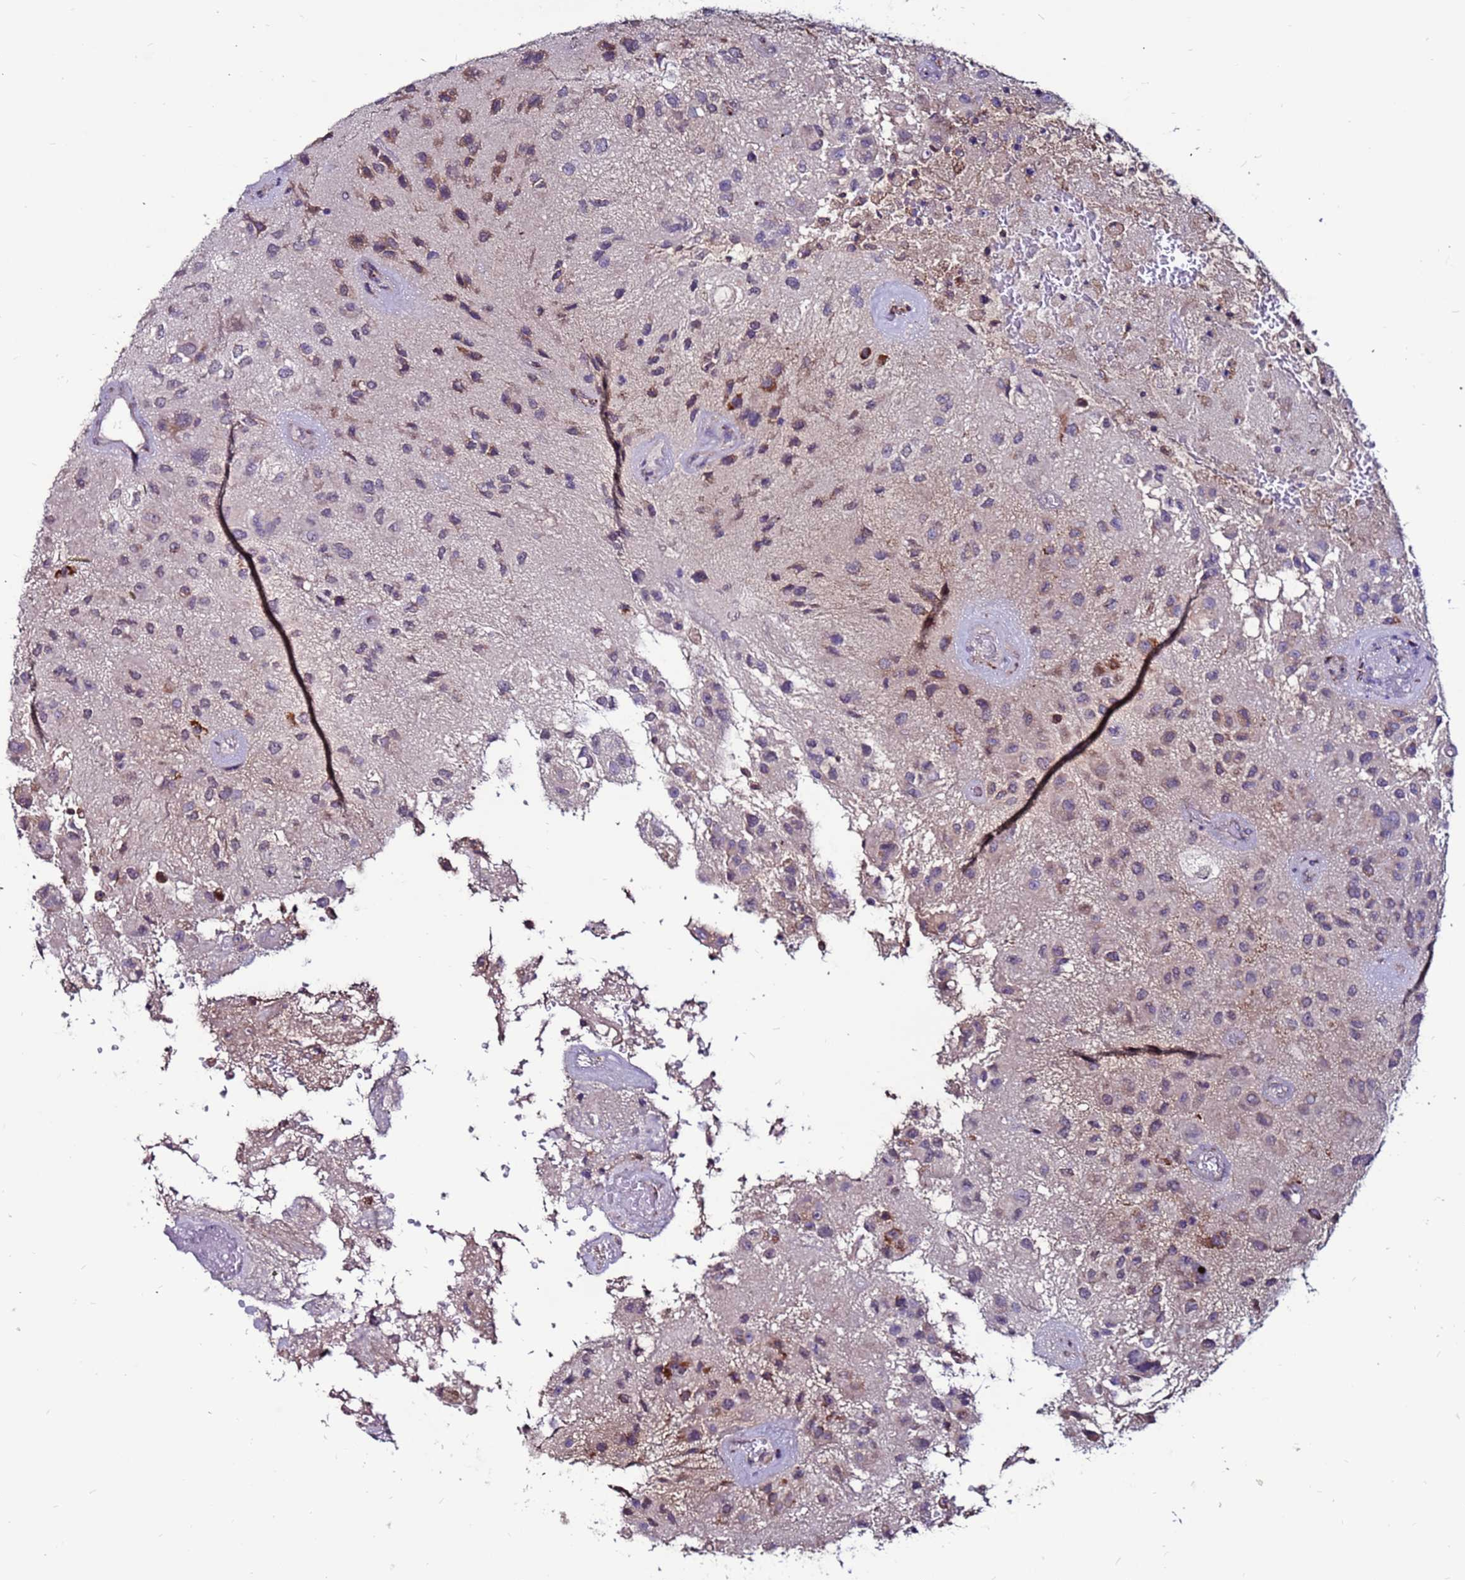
{"staining": {"intensity": "weak", "quantity": ">75%", "location": "cytoplasmic/membranous"}, "tissue": "glioma", "cell_type": "Tumor cells", "image_type": "cancer", "snomed": [{"axis": "morphology", "description": "Glioma, malignant, Low grade"}, {"axis": "topography", "description": "Brain"}], "caption": "An immunohistochemistry image of neoplastic tissue is shown. Protein staining in brown highlights weak cytoplasmic/membranous positivity in glioma within tumor cells. Using DAB (brown) and hematoxylin (blue) stains, captured at high magnification using brightfield microscopy.", "gene": "SLC44A3", "patient": {"sex": "male", "age": 66}}